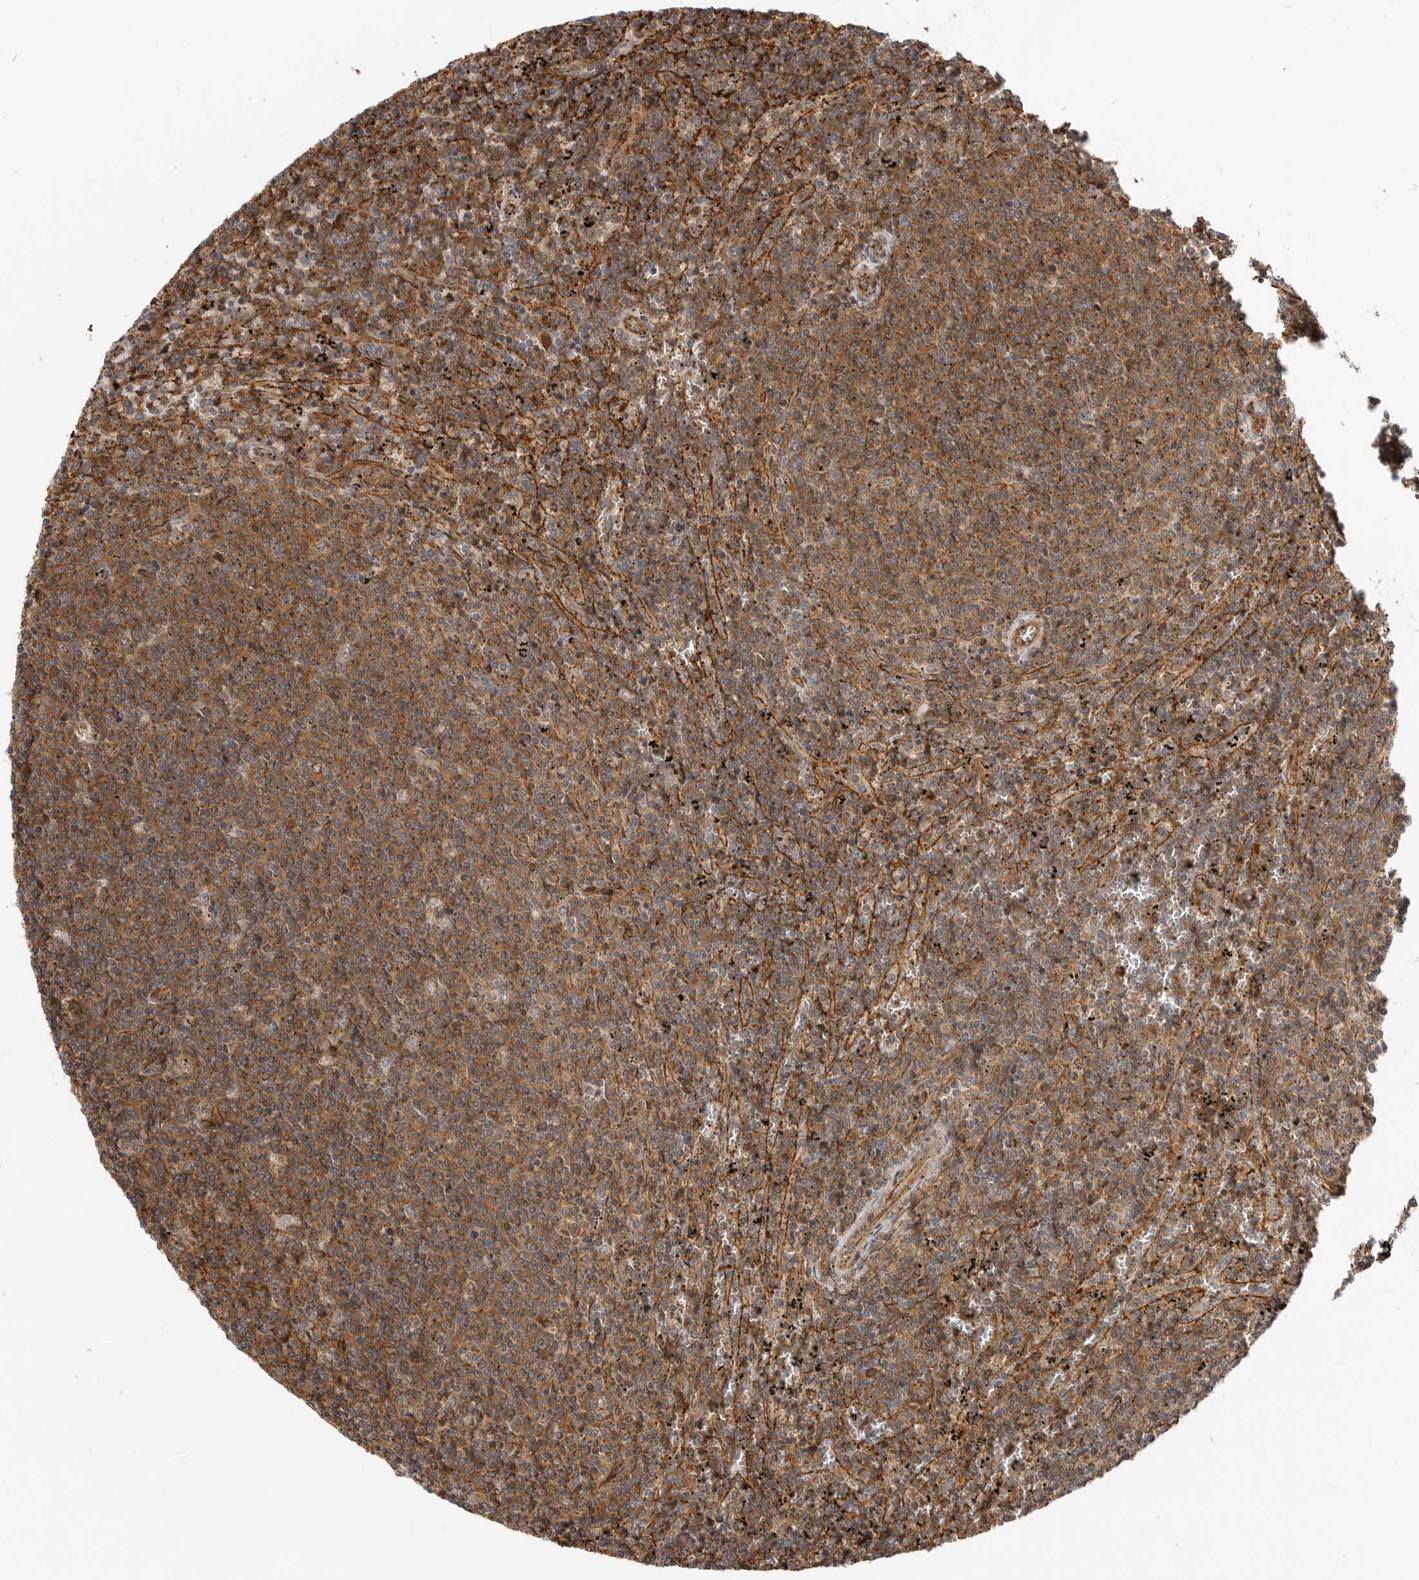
{"staining": {"intensity": "moderate", "quantity": ">75%", "location": "cytoplasmic/membranous"}, "tissue": "lymphoma", "cell_type": "Tumor cells", "image_type": "cancer", "snomed": [{"axis": "morphology", "description": "Malignant lymphoma, non-Hodgkin's type, Low grade"}, {"axis": "topography", "description": "Spleen"}], "caption": "Protein analysis of low-grade malignant lymphoma, non-Hodgkin's type tissue shows moderate cytoplasmic/membranous positivity in approximately >75% of tumor cells. (brown staining indicates protein expression, while blue staining denotes nuclei).", "gene": "GPATCH2", "patient": {"sex": "female", "age": 50}}